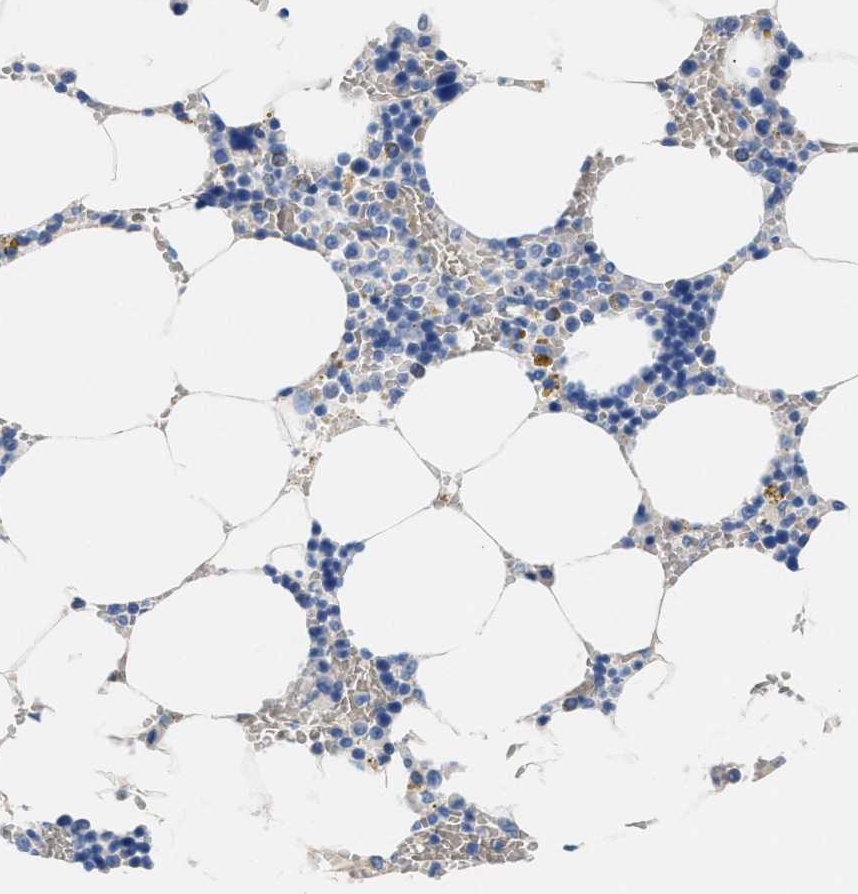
{"staining": {"intensity": "negative", "quantity": "none", "location": "none"}, "tissue": "bone marrow", "cell_type": "Hematopoietic cells", "image_type": "normal", "snomed": [{"axis": "morphology", "description": "Normal tissue, NOS"}, {"axis": "topography", "description": "Bone marrow"}], "caption": "An immunohistochemistry histopathology image of normal bone marrow is shown. There is no staining in hematopoietic cells of bone marrow. (Brightfield microscopy of DAB (3,3'-diaminobenzidine) immunohistochemistry at high magnification).", "gene": "SLFN13", "patient": {"sex": "male", "age": 70}}